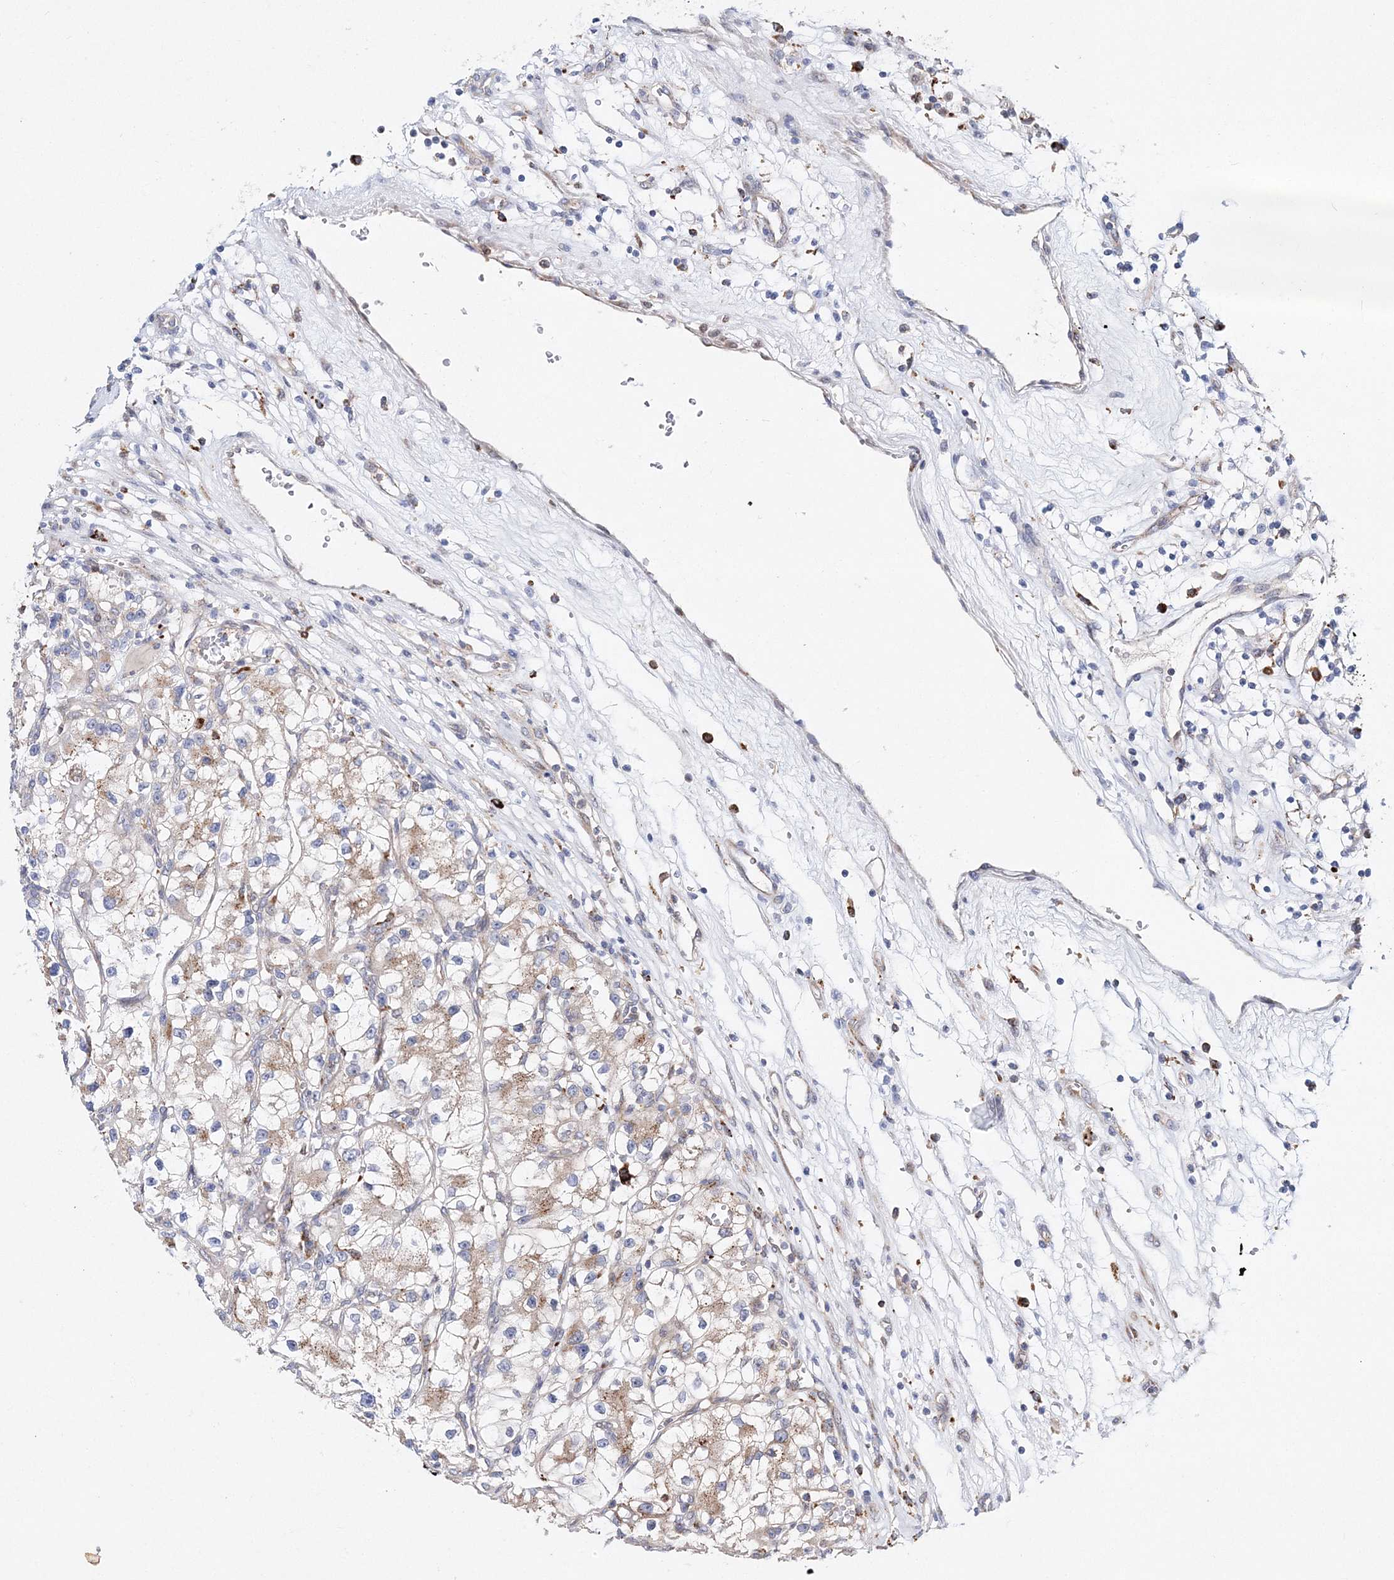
{"staining": {"intensity": "moderate", "quantity": ">75%", "location": "cytoplasmic/membranous"}, "tissue": "renal cancer", "cell_type": "Tumor cells", "image_type": "cancer", "snomed": [{"axis": "morphology", "description": "Adenocarcinoma, NOS"}, {"axis": "topography", "description": "Kidney"}], "caption": "An immunohistochemistry (IHC) image of tumor tissue is shown. Protein staining in brown shows moderate cytoplasmic/membranous positivity in renal adenocarcinoma within tumor cells.", "gene": "C3orf38", "patient": {"sex": "female", "age": 57}}